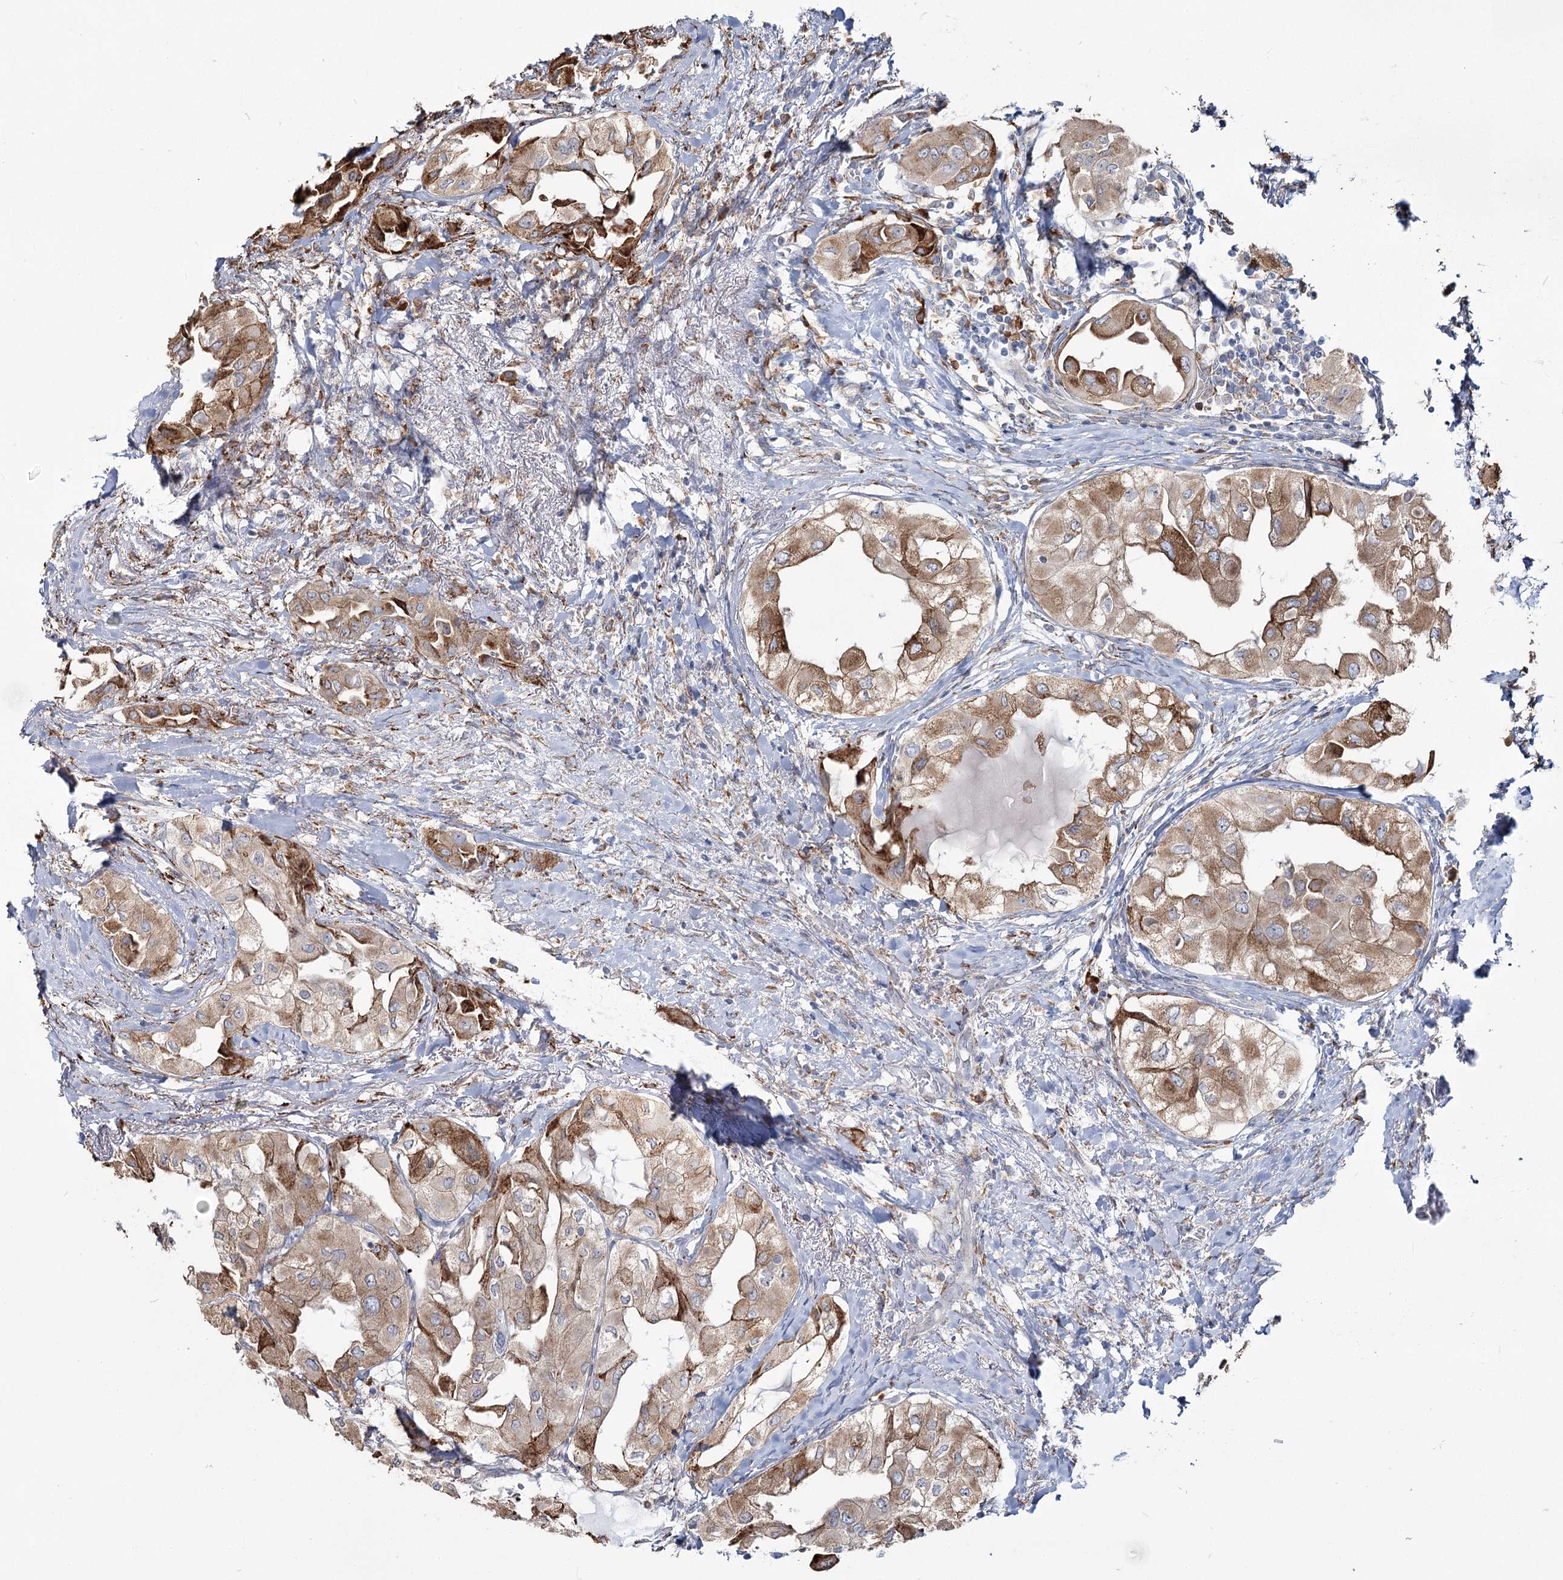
{"staining": {"intensity": "moderate", "quantity": ">75%", "location": "cytoplasmic/membranous"}, "tissue": "thyroid cancer", "cell_type": "Tumor cells", "image_type": "cancer", "snomed": [{"axis": "morphology", "description": "Papillary adenocarcinoma, NOS"}, {"axis": "topography", "description": "Thyroid gland"}], "caption": "The image displays staining of thyroid cancer, revealing moderate cytoplasmic/membranous protein positivity (brown color) within tumor cells.", "gene": "ZCCHC9", "patient": {"sex": "female", "age": 59}}